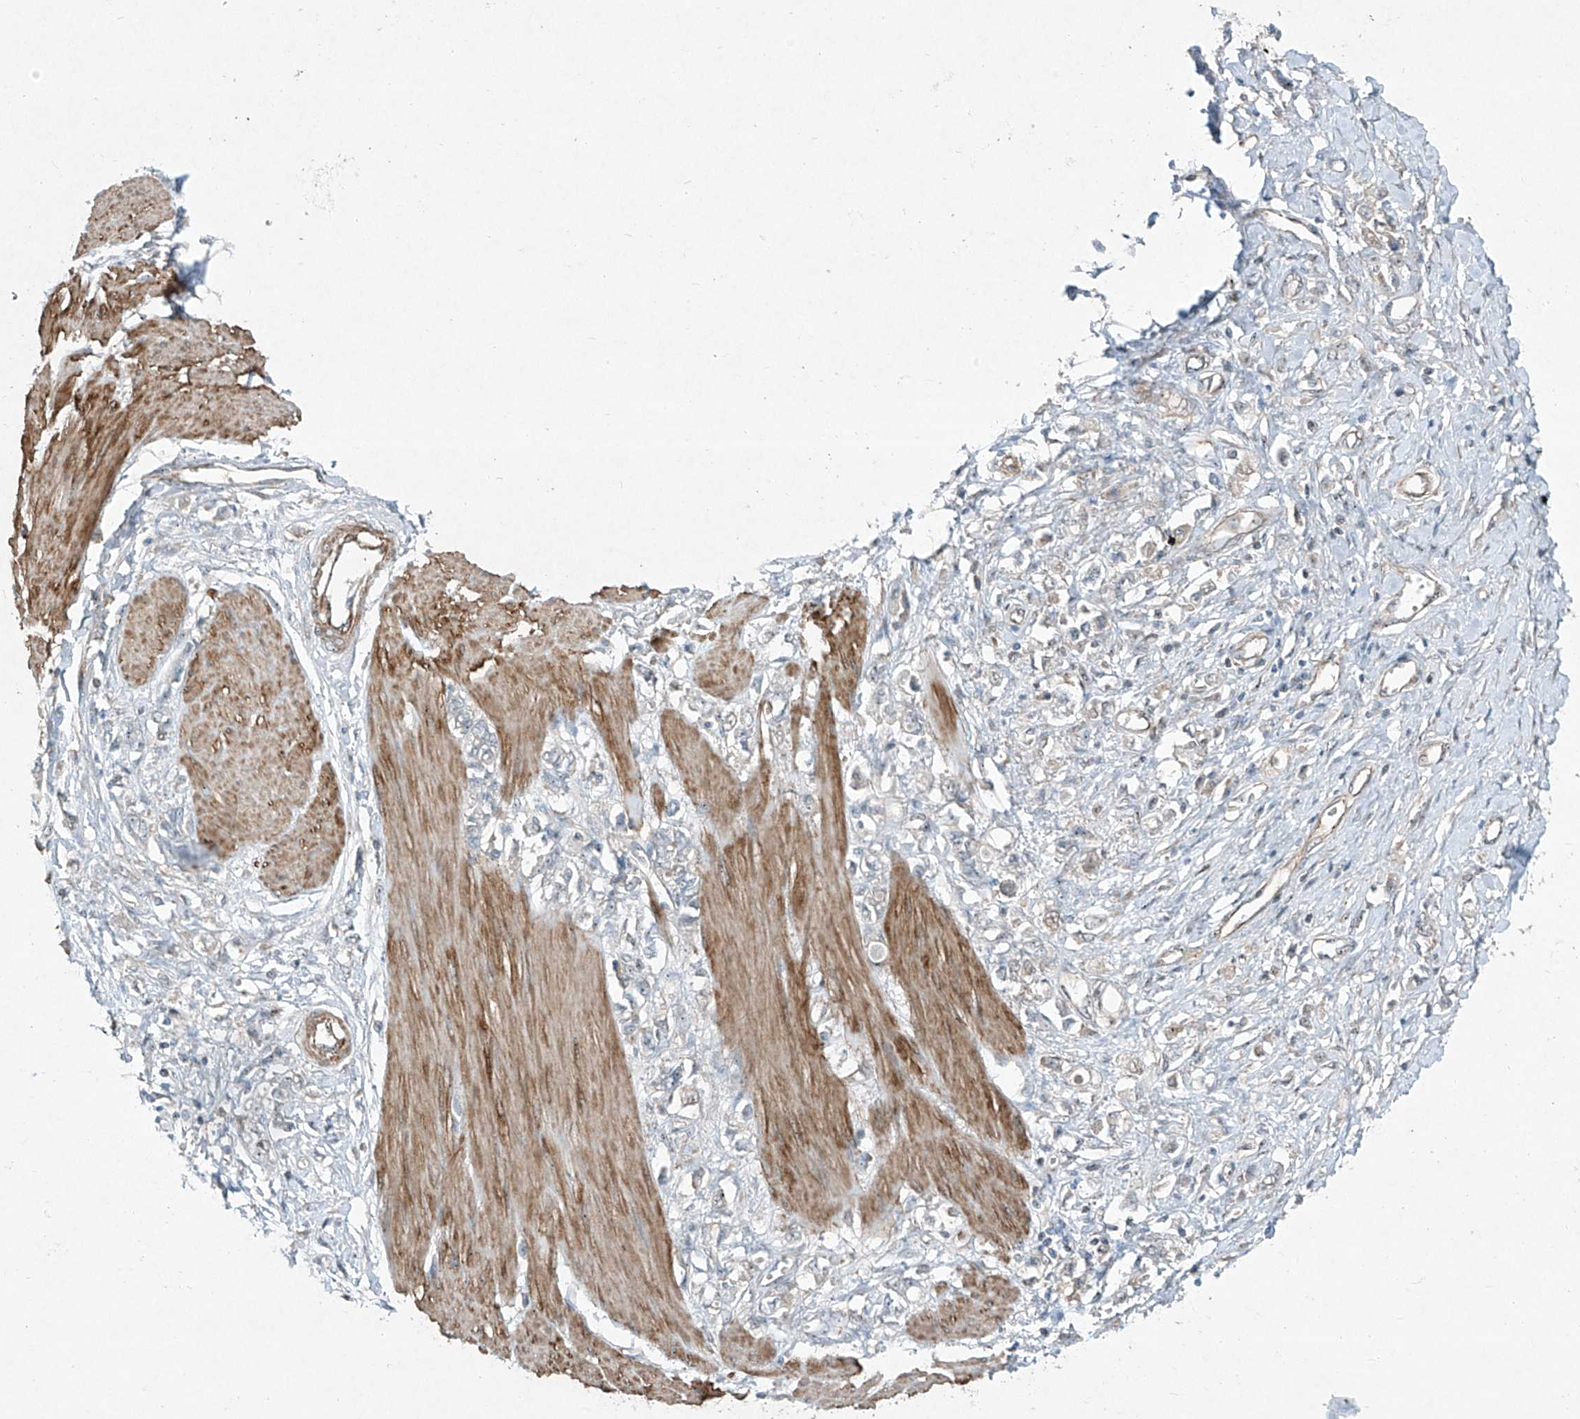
{"staining": {"intensity": "weak", "quantity": "<25%", "location": "nuclear"}, "tissue": "stomach cancer", "cell_type": "Tumor cells", "image_type": "cancer", "snomed": [{"axis": "morphology", "description": "Adenocarcinoma, NOS"}, {"axis": "topography", "description": "Stomach"}], "caption": "Immunohistochemistry photomicrograph of neoplastic tissue: human stomach cancer stained with DAB (3,3'-diaminobenzidine) shows no significant protein staining in tumor cells. The staining was performed using DAB (3,3'-diaminobenzidine) to visualize the protein expression in brown, while the nuclei were stained in blue with hematoxylin (Magnification: 20x).", "gene": "PPCS", "patient": {"sex": "female", "age": 76}}